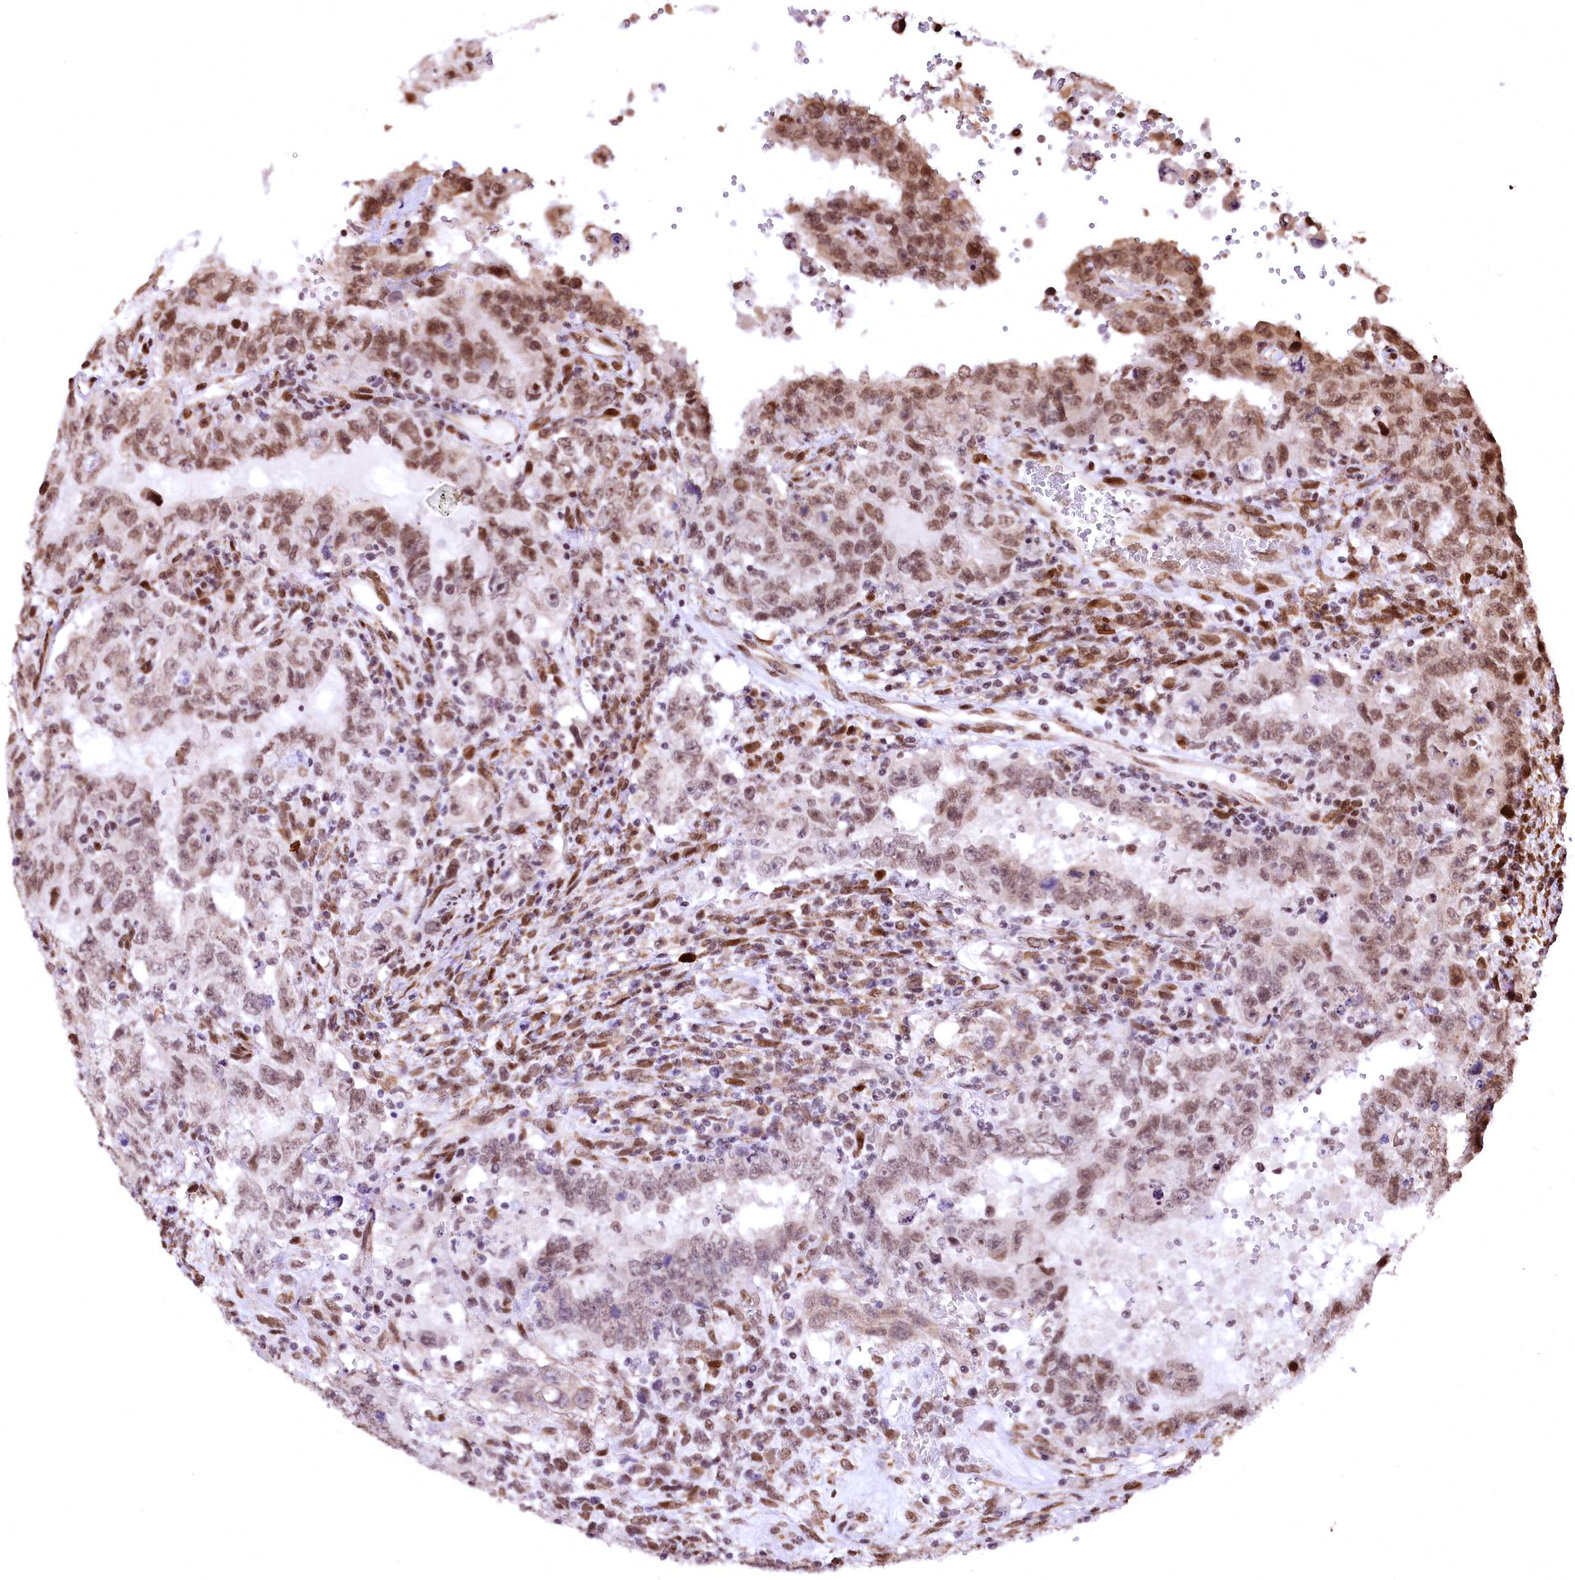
{"staining": {"intensity": "moderate", "quantity": "<25%", "location": "nuclear"}, "tissue": "testis cancer", "cell_type": "Tumor cells", "image_type": "cancer", "snomed": [{"axis": "morphology", "description": "Carcinoma, Embryonal, NOS"}, {"axis": "topography", "description": "Testis"}], "caption": "Immunohistochemical staining of testis embryonal carcinoma displays moderate nuclear protein expression in about <25% of tumor cells.", "gene": "PDS5B", "patient": {"sex": "male", "age": 26}}